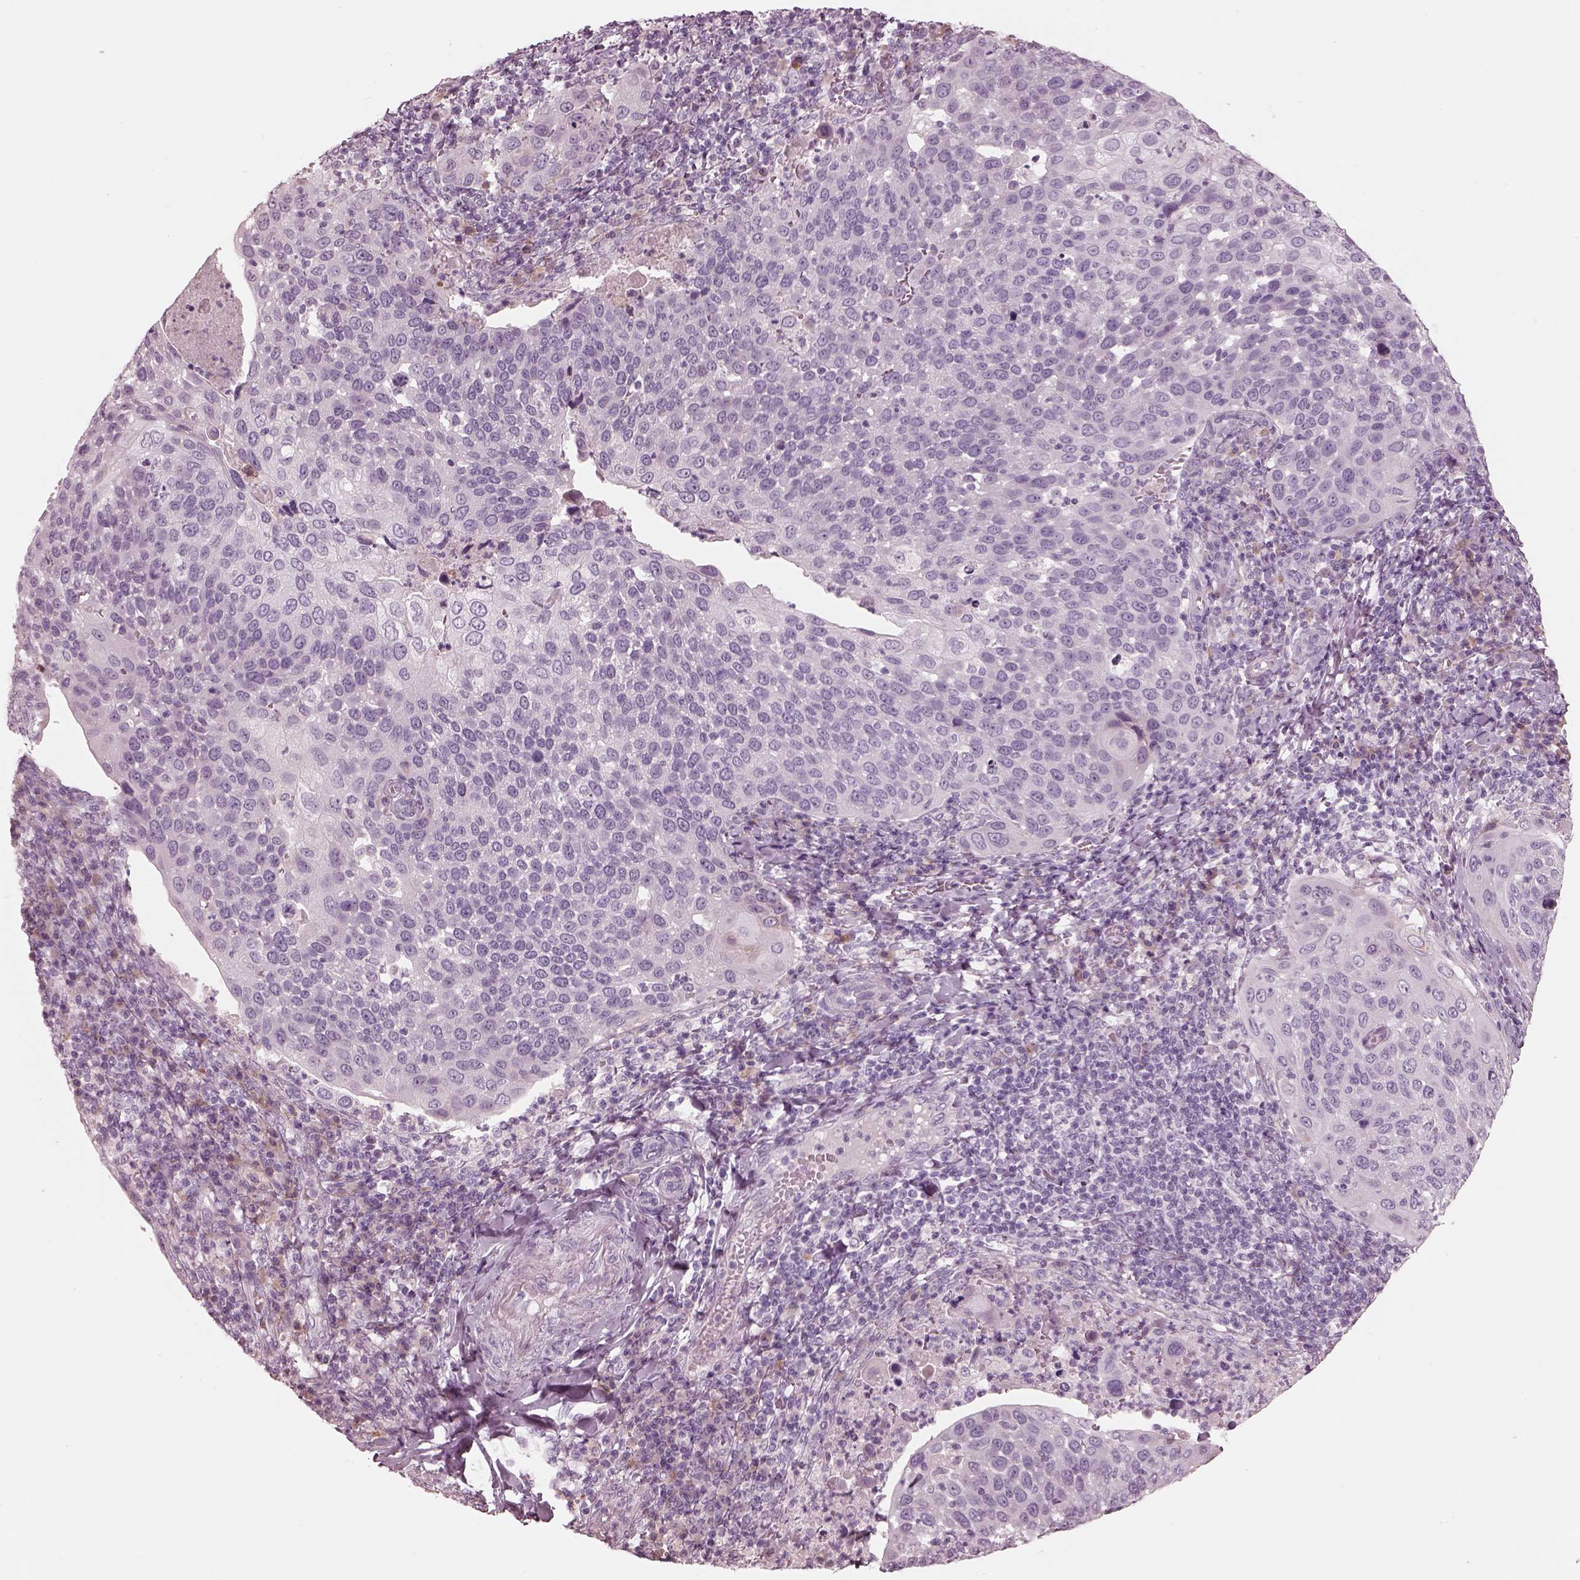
{"staining": {"intensity": "negative", "quantity": "none", "location": "none"}, "tissue": "cervical cancer", "cell_type": "Tumor cells", "image_type": "cancer", "snomed": [{"axis": "morphology", "description": "Squamous cell carcinoma, NOS"}, {"axis": "topography", "description": "Cervix"}], "caption": "Protein analysis of squamous cell carcinoma (cervical) reveals no significant positivity in tumor cells.", "gene": "CADM2", "patient": {"sex": "female", "age": 54}}